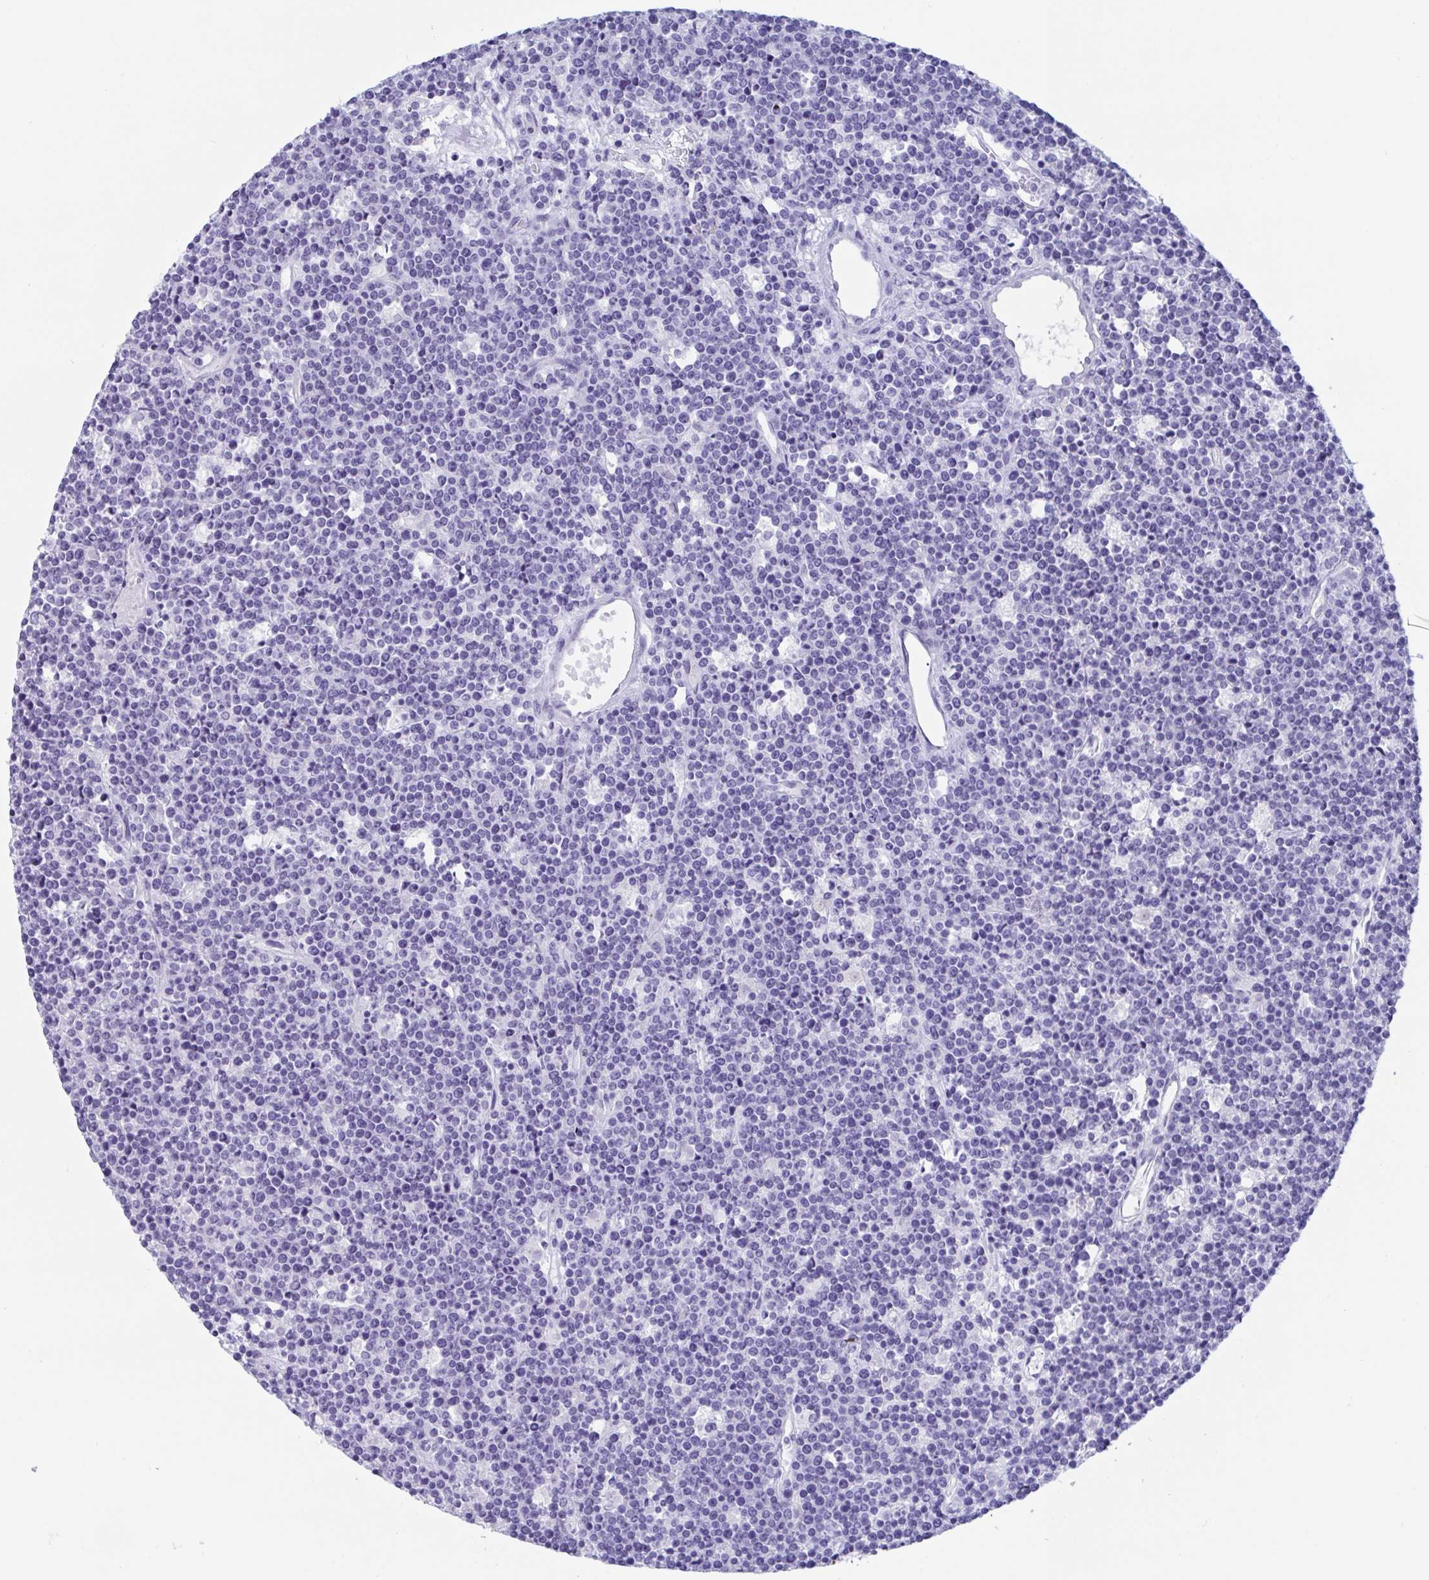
{"staining": {"intensity": "negative", "quantity": "none", "location": "none"}, "tissue": "lymphoma", "cell_type": "Tumor cells", "image_type": "cancer", "snomed": [{"axis": "morphology", "description": "Malignant lymphoma, non-Hodgkin's type, High grade"}, {"axis": "topography", "description": "Ovary"}], "caption": "Tumor cells are negative for brown protein staining in lymphoma.", "gene": "CDX4", "patient": {"sex": "female", "age": 56}}